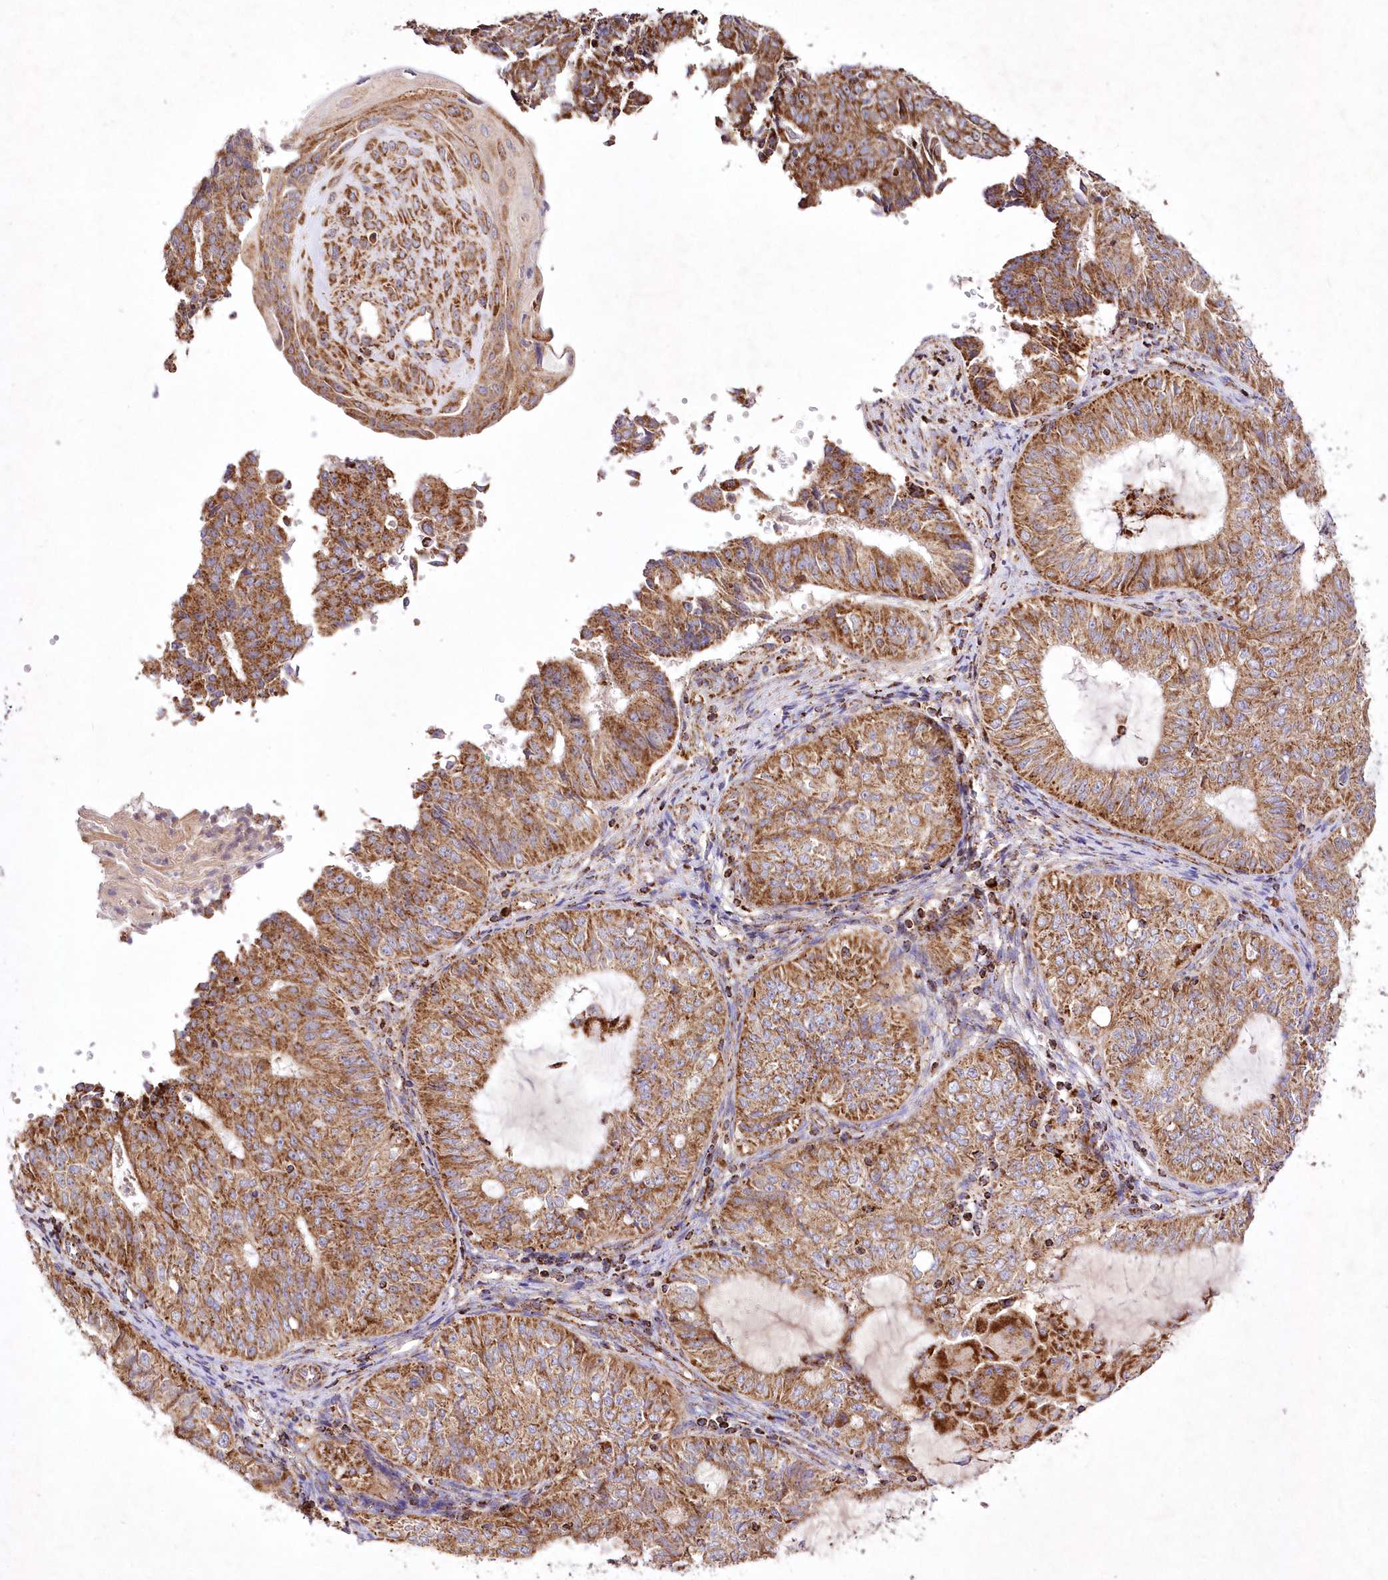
{"staining": {"intensity": "strong", "quantity": ">75%", "location": "cytoplasmic/membranous"}, "tissue": "endometrial cancer", "cell_type": "Tumor cells", "image_type": "cancer", "snomed": [{"axis": "morphology", "description": "Adenocarcinoma, NOS"}, {"axis": "topography", "description": "Endometrium"}], "caption": "Endometrial cancer (adenocarcinoma) stained with a protein marker shows strong staining in tumor cells.", "gene": "ASNSD1", "patient": {"sex": "female", "age": 32}}